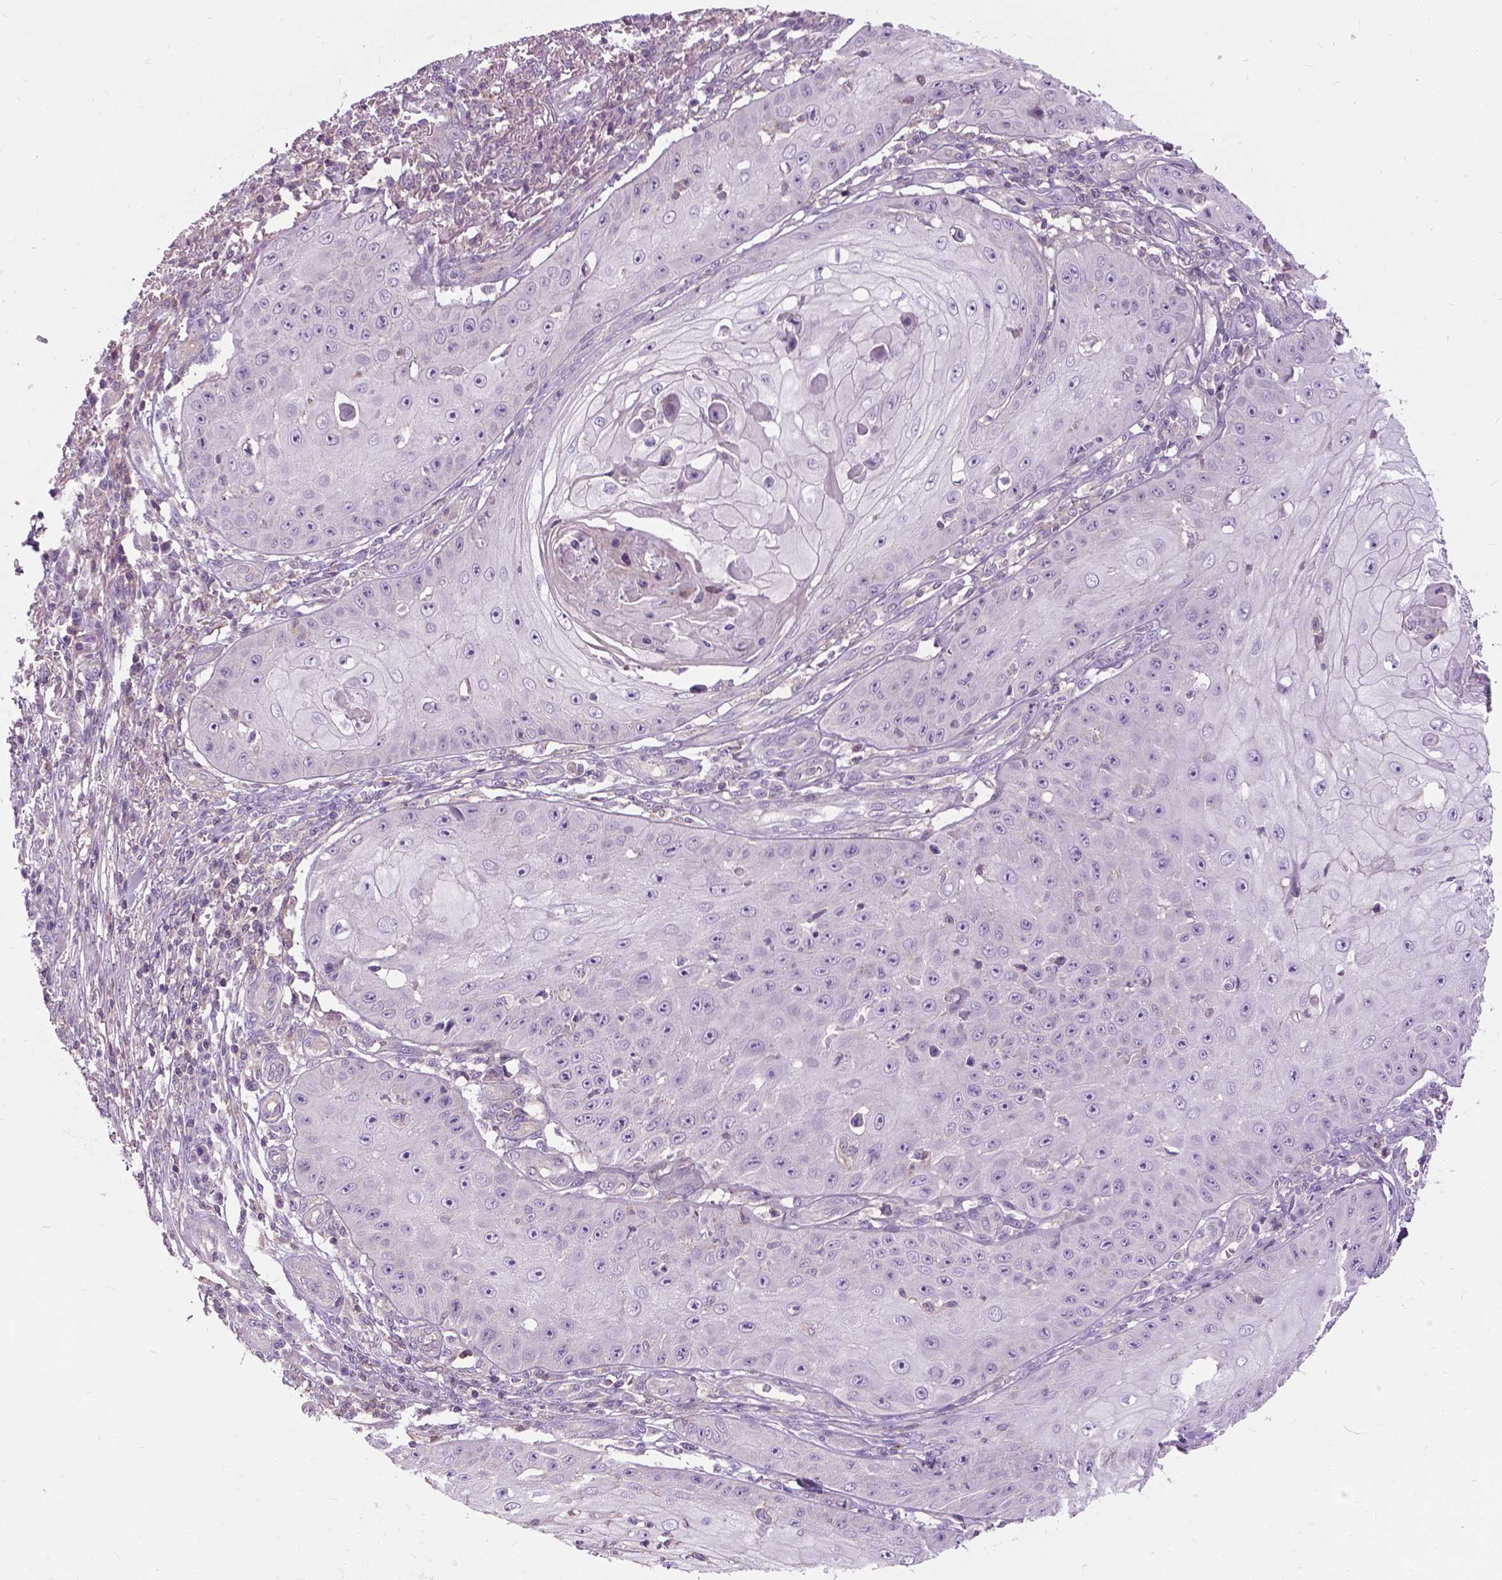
{"staining": {"intensity": "negative", "quantity": "none", "location": "none"}, "tissue": "skin cancer", "cell_type": "Tumor cells", "image_type": "cancer", "snomed": [{"axis": "morphology", "description": "Squamous cell carcinoma, NOS"}, {"axis": "topography", "description": "Skin"}], "caption": "IHC of human squamous cell carcinoma (skin) exhibits no staining in tumor cells. (Stains: DAB immunohistochemistry (IHC) with hematoxylin counter stain, Microscopy: brightfield microscopy at high magnification).", "gene": "JAK3", "patient": {"sex": "male", "age": 70}}